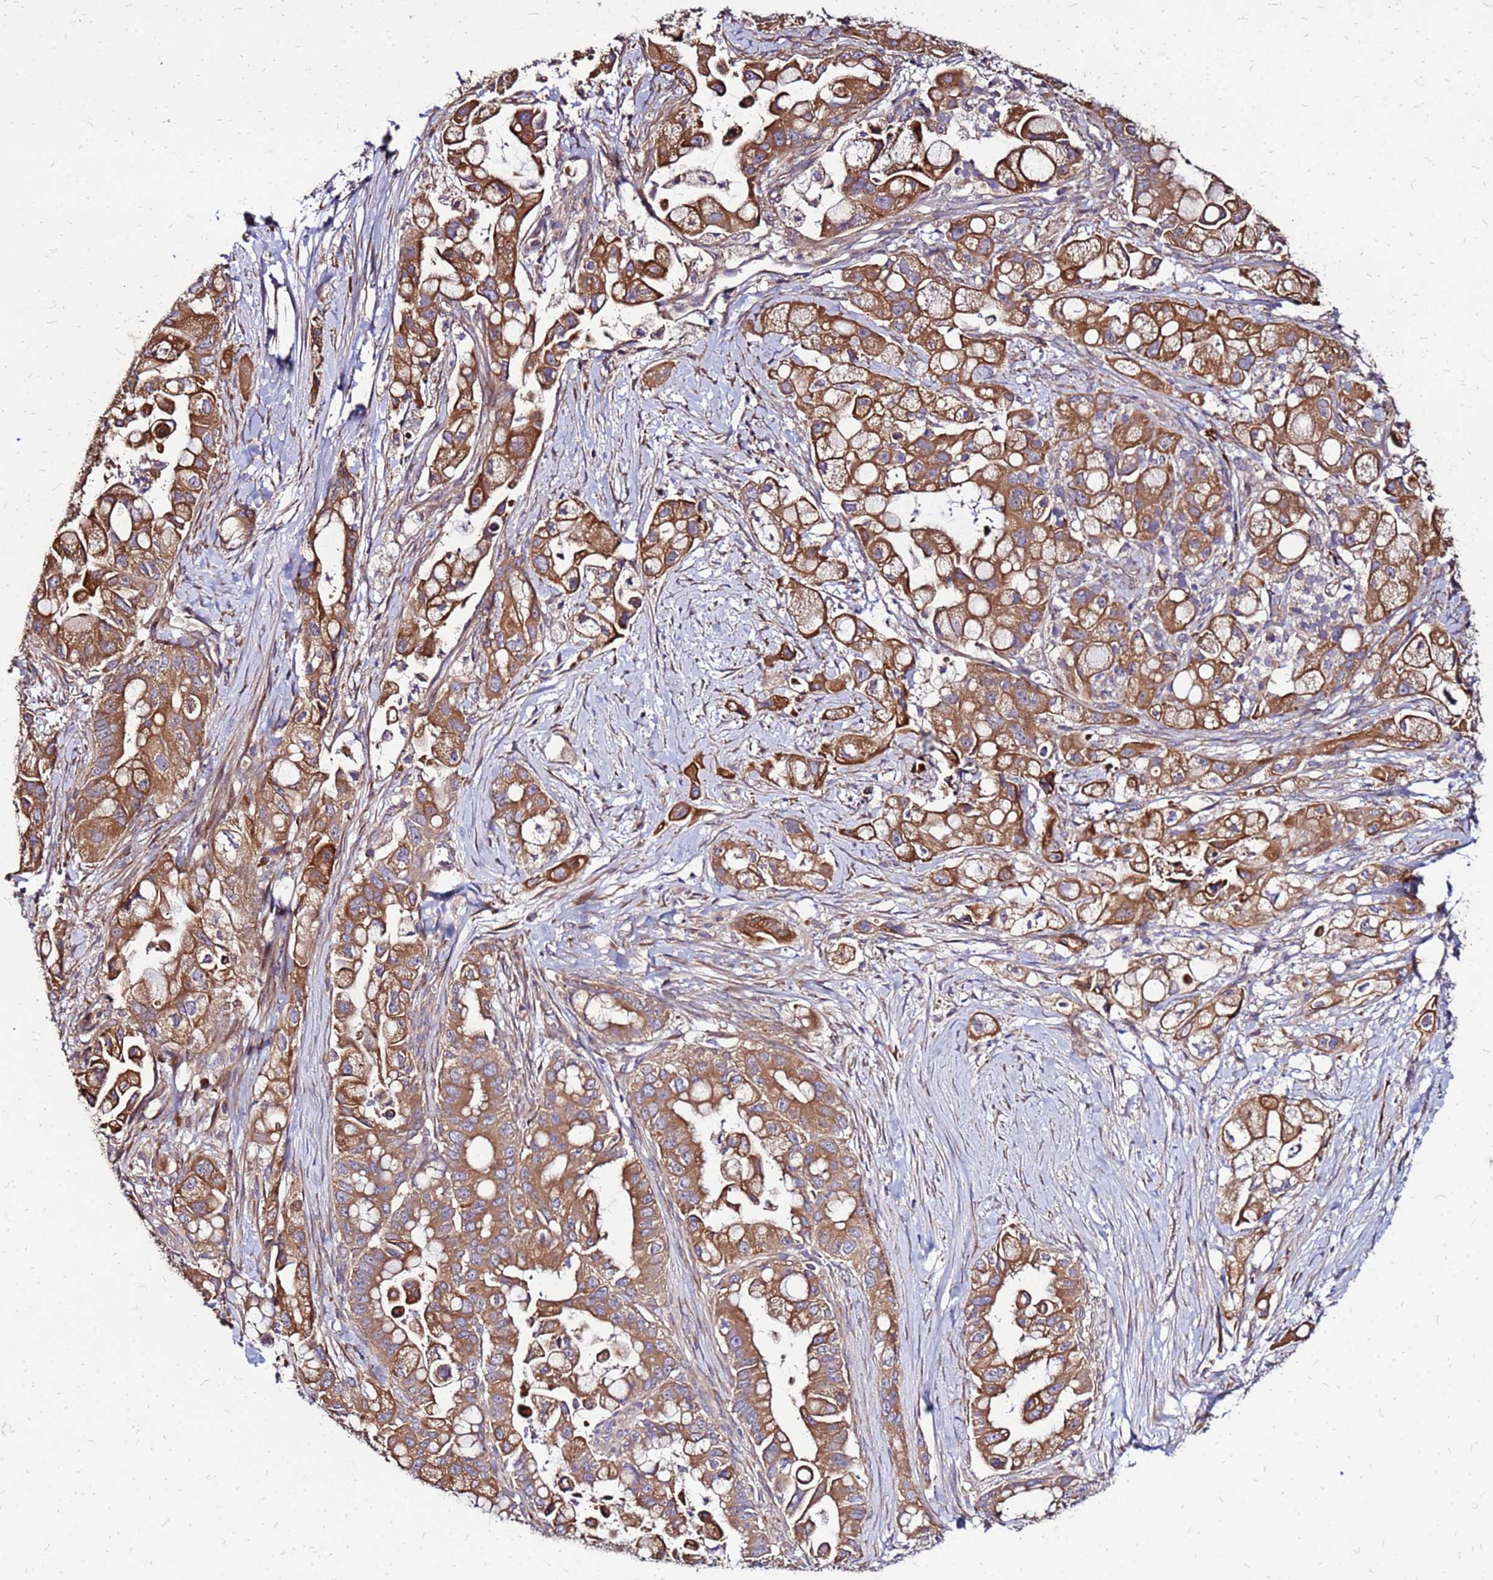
{"staining": {"intensity": "strong", "quantity": ">75%", "location": "cytoplasmic/membranous"}, "tissue": "pancreatic cancer", "cell_type": "Tumor cells", "image_type": "cancer", "snomed": [{"axis": "morphology", "description": "Adenocarcinoma, NOS"}, {"axis": "topography", "description": "Pancreas"}], "caption": "Immunohistochemistry (DAB) staining of human pancreatic adenocarcinoma reveals strong cytoplasmic/membranous protein staining in approximately >75% of tumor cells. Nuclei are stained in blue.", "gene": "VMO1", "patient": {"sex": "male", "age": 68}}